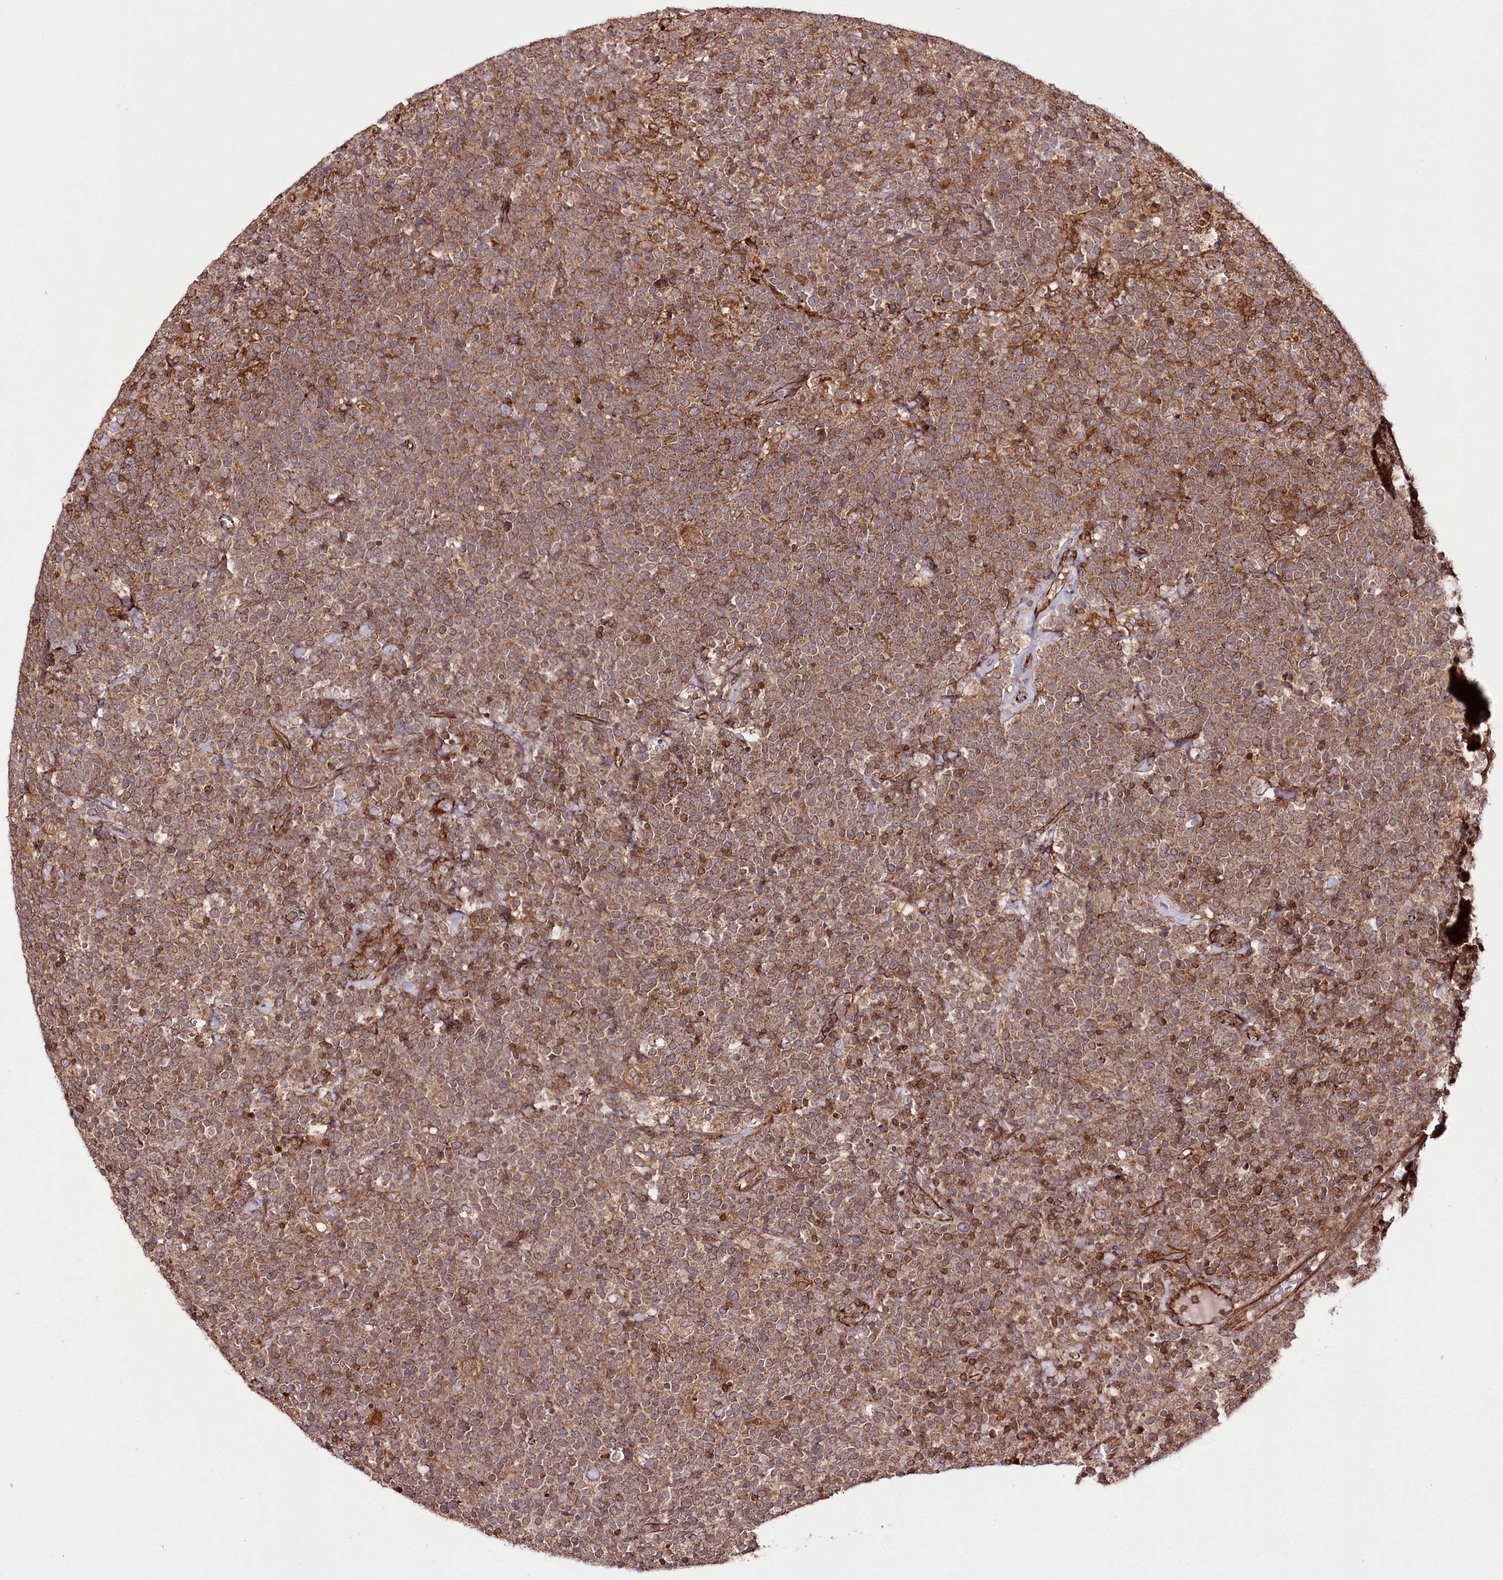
{"staining": {"intensity": "moderate", "quantity": "25%-75%", "location": "cytoplasmic/membranous"}, "tissue": "lymphoma", "cell_type": "Tumor cells", "image_type": "cancer", "snomed": [{"axis": "morphology", "description": "Malignant lymphoma, non-Hodgkin's type, High grade"}, {"axis": "topography", "description": "Lymph node"}], "caption": "A medium amount of moderate cytoplasmic/membranous positivity is seen in approximately 25%-75% of tumor cells in high-grade malignant lymphoma, non-Hodgkin's type tissue. Using DAB (3,3'-diaminobenzidine) (brown) and hematoxylin (blue) stains, captured at high magnification using brightfield microscopy.", "gene": "DHX29", "patient": {"sex": "male", "age": 61}}